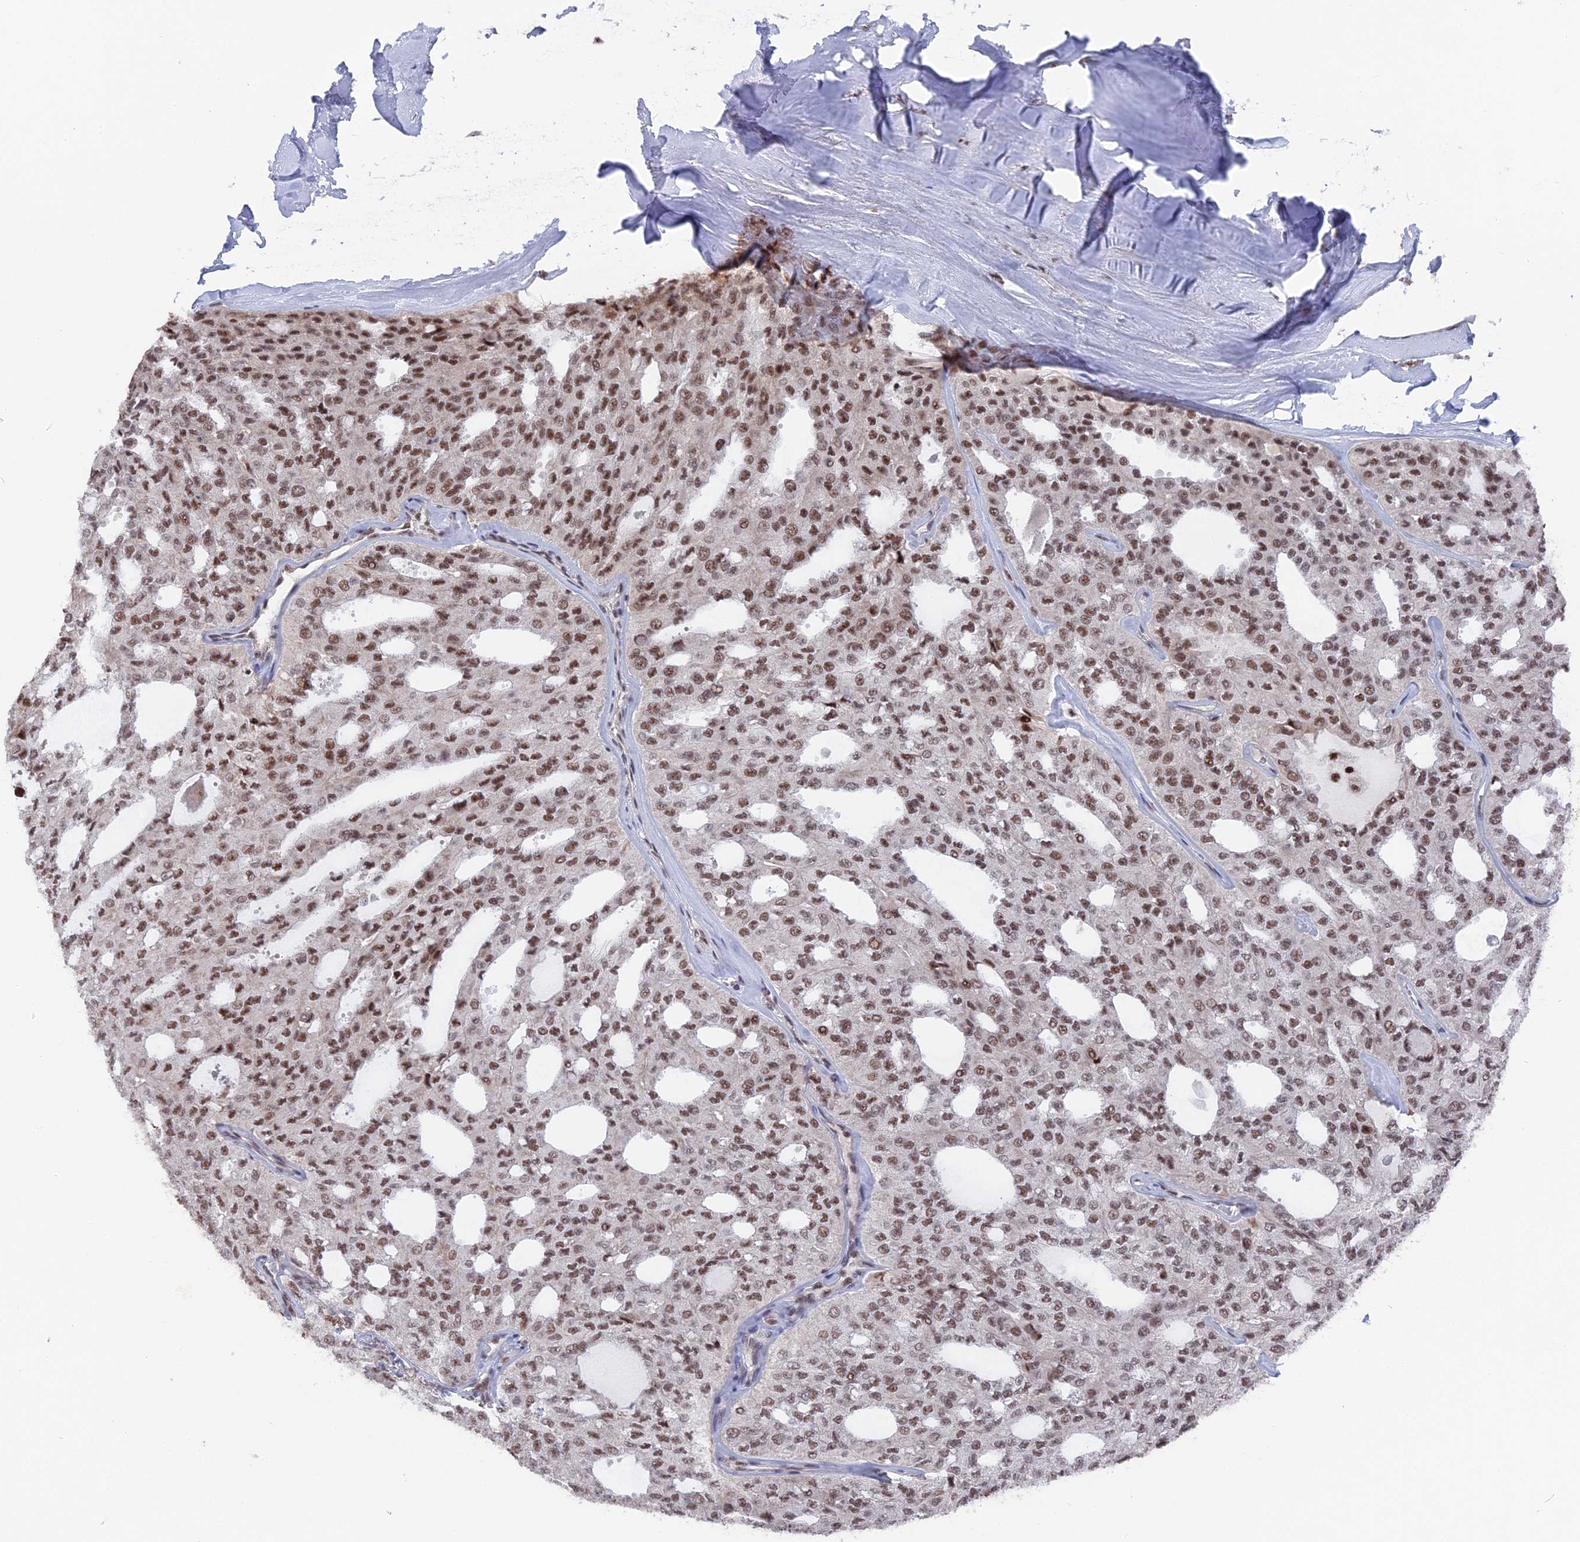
{"staining": {"intensity": "moderate", "quantity": ">75%", "location": "nuclear"}, "tissue": "thyroid cancer", "cell_type": "Tumor cells", "image_type": "cancer", "snomed": [{"axis": "morphology", "description": "Follicular adenoma carcinoma, NOS"}, {"axis": "topography", "description": "Thyroid gland"}], "caption": "Follicular adenoma carcinoma (thyroid) stained with immunohistochemistry demonstrates moderate nuclear positivity in approximately >75% of tumor cells.", "gene": "SF3A2", "patient": {"sex": "male", "age": 75}}